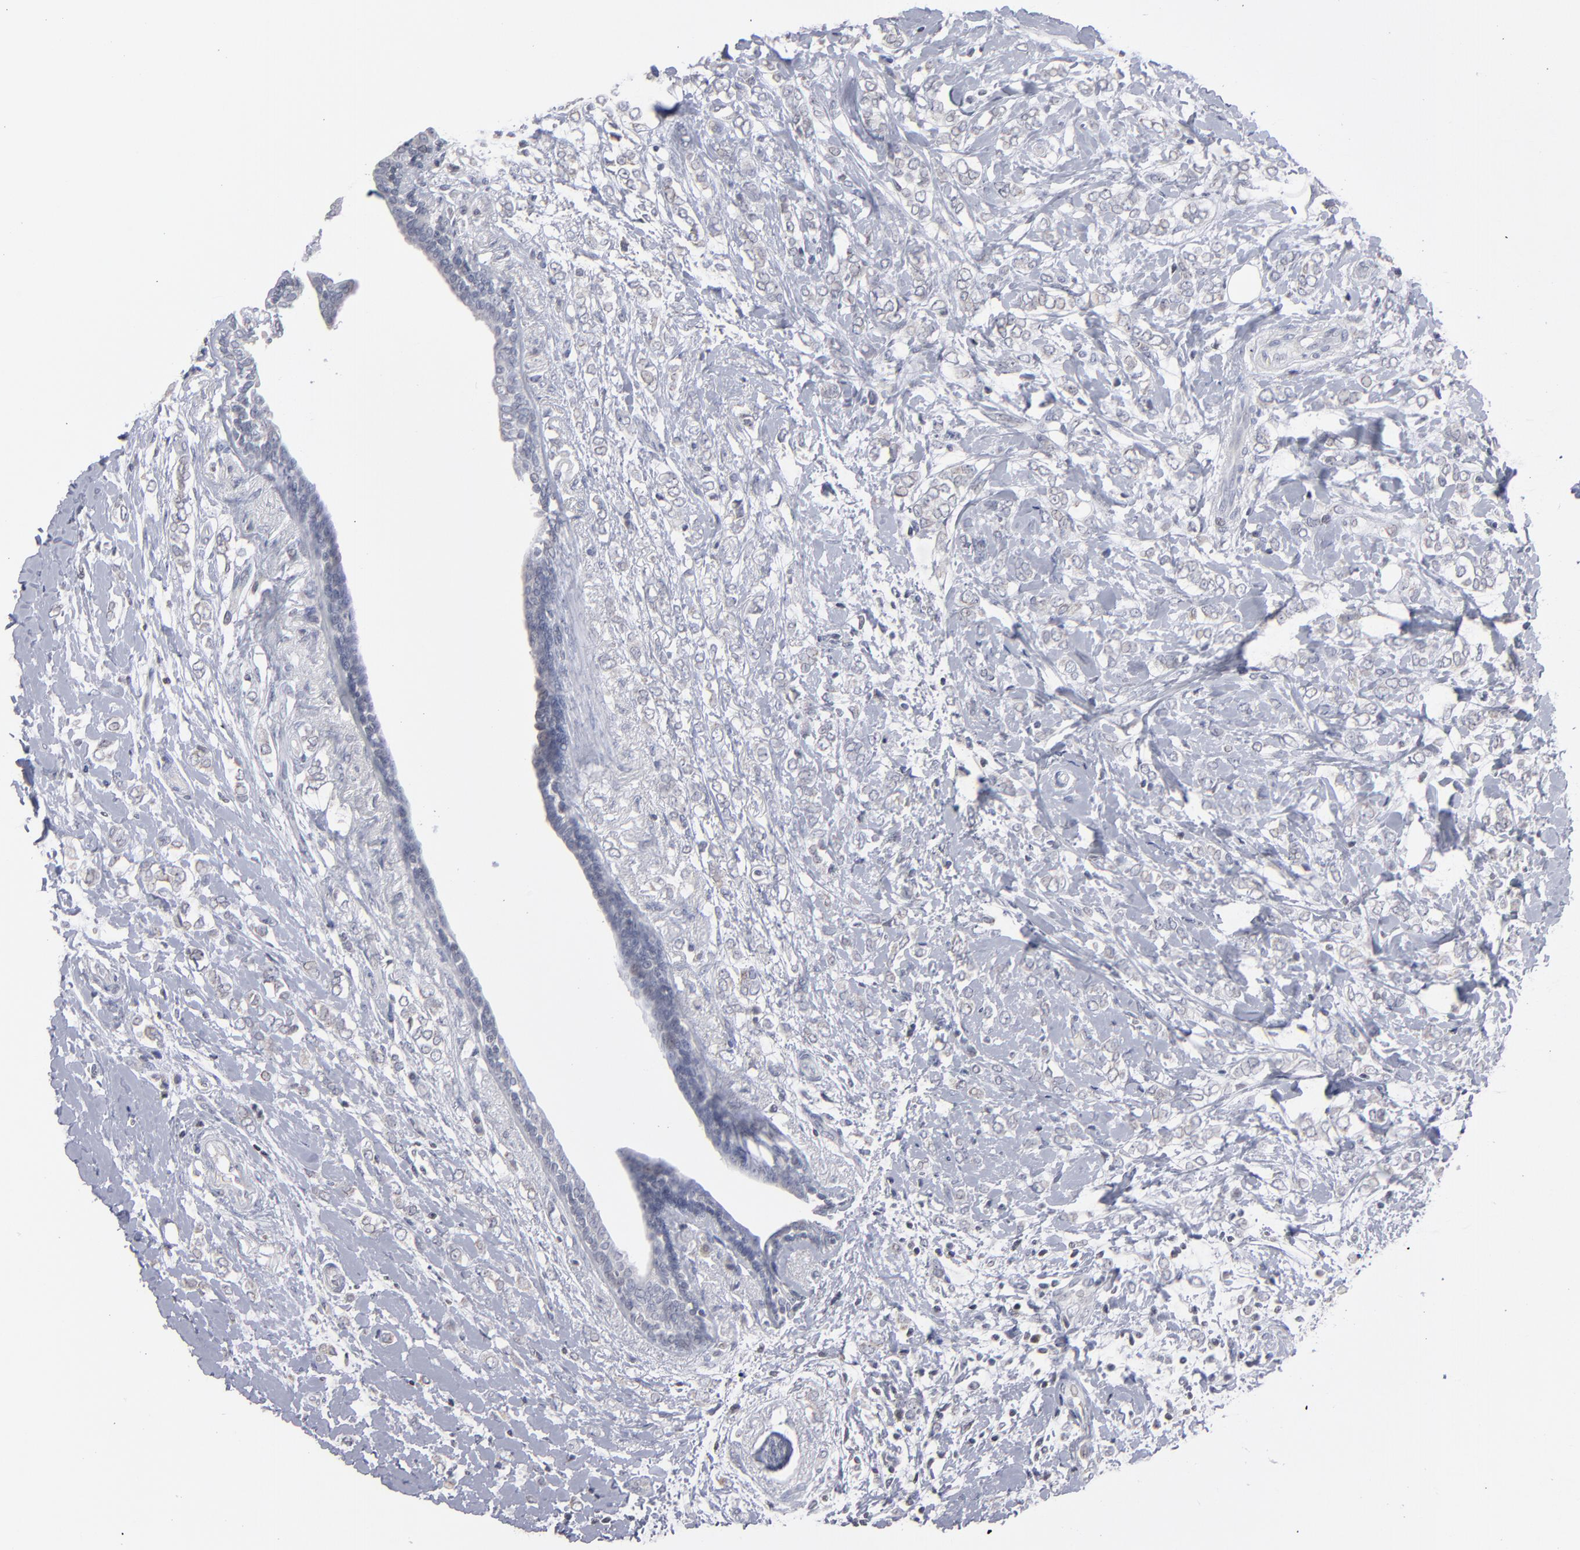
{"staining": {"intensity": "negative", "quantity": "none", "location": "none"}, "tissue": "breast cancer", "cell_type": "Tumor cells", "image_type": "cancer", "snomed": [{"axis": "morphology", "description": "Normal tissue, NOS"}, {"axis": "morphology", "description": "Lobular carcinoma"}, {"axis": "topography", "description": "Breast"}], "caption": "Tumor cells are negative for protein expression in human breast cancer.", "gene": "RPH3A", "patient": {"sex": "female", "age": 47}}